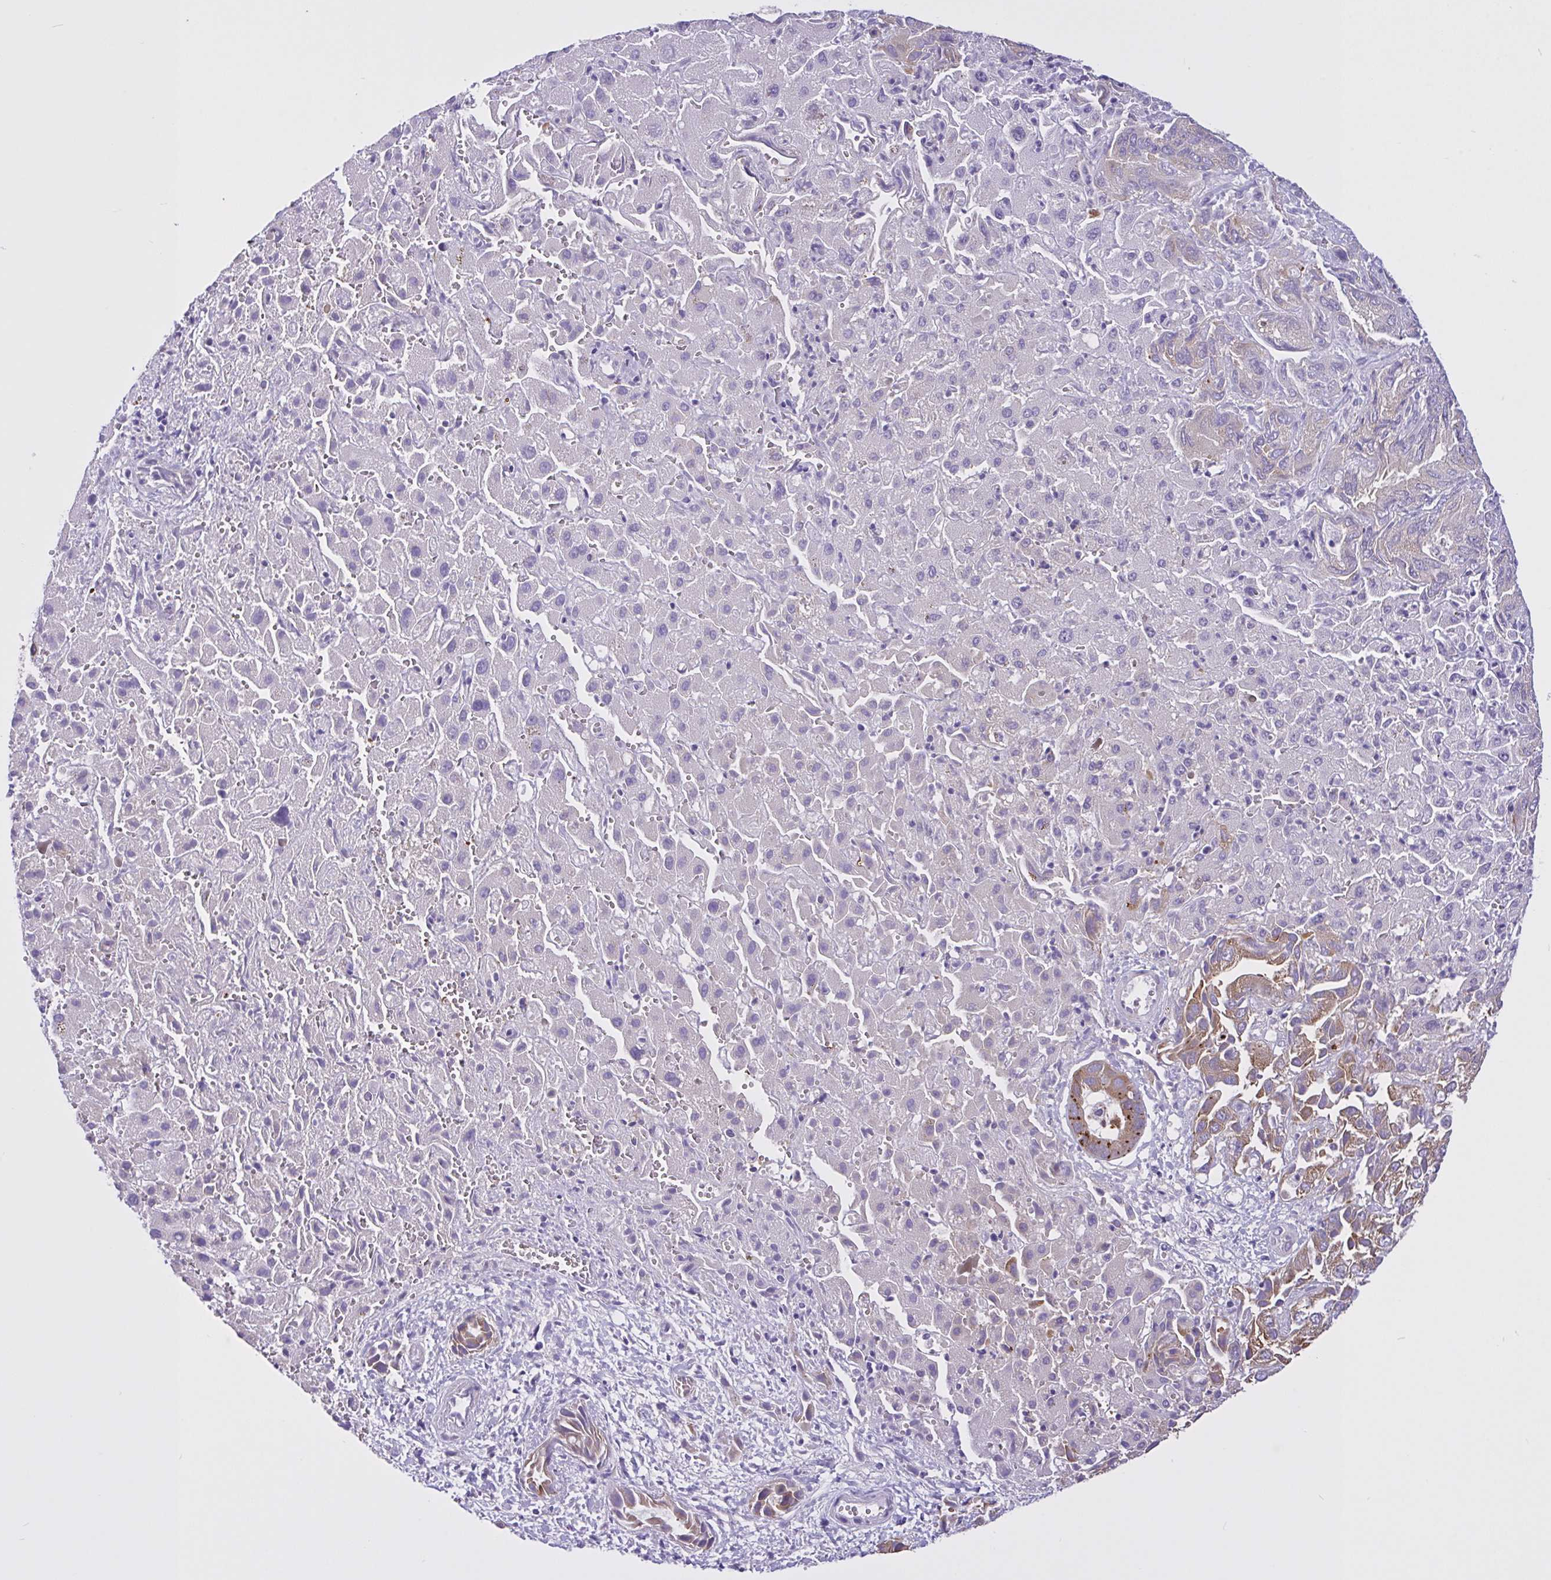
{"staining": {"intensity": "moderate", "quantity": "<25%", "location": "cytoplasmic/membranous"}, "tissue": "liver cancer", "cell_type": "Tumor cells", "image_type": "cancer", "snomed": [{"axis": "morphology", "description": "Cholangiocarcinoma"}, {"axis": "topography", "description": "Liver"}], "caption": "Protein expression analysis of liver cancer shows moderate cytoplasmic/membranous staining in about <25% of tumor cells. (brown staining indicates protein expression, while blue staining denotes nuclei).", "gene": "OR51M1", "patient": {"sex": "female", "age": 52}}